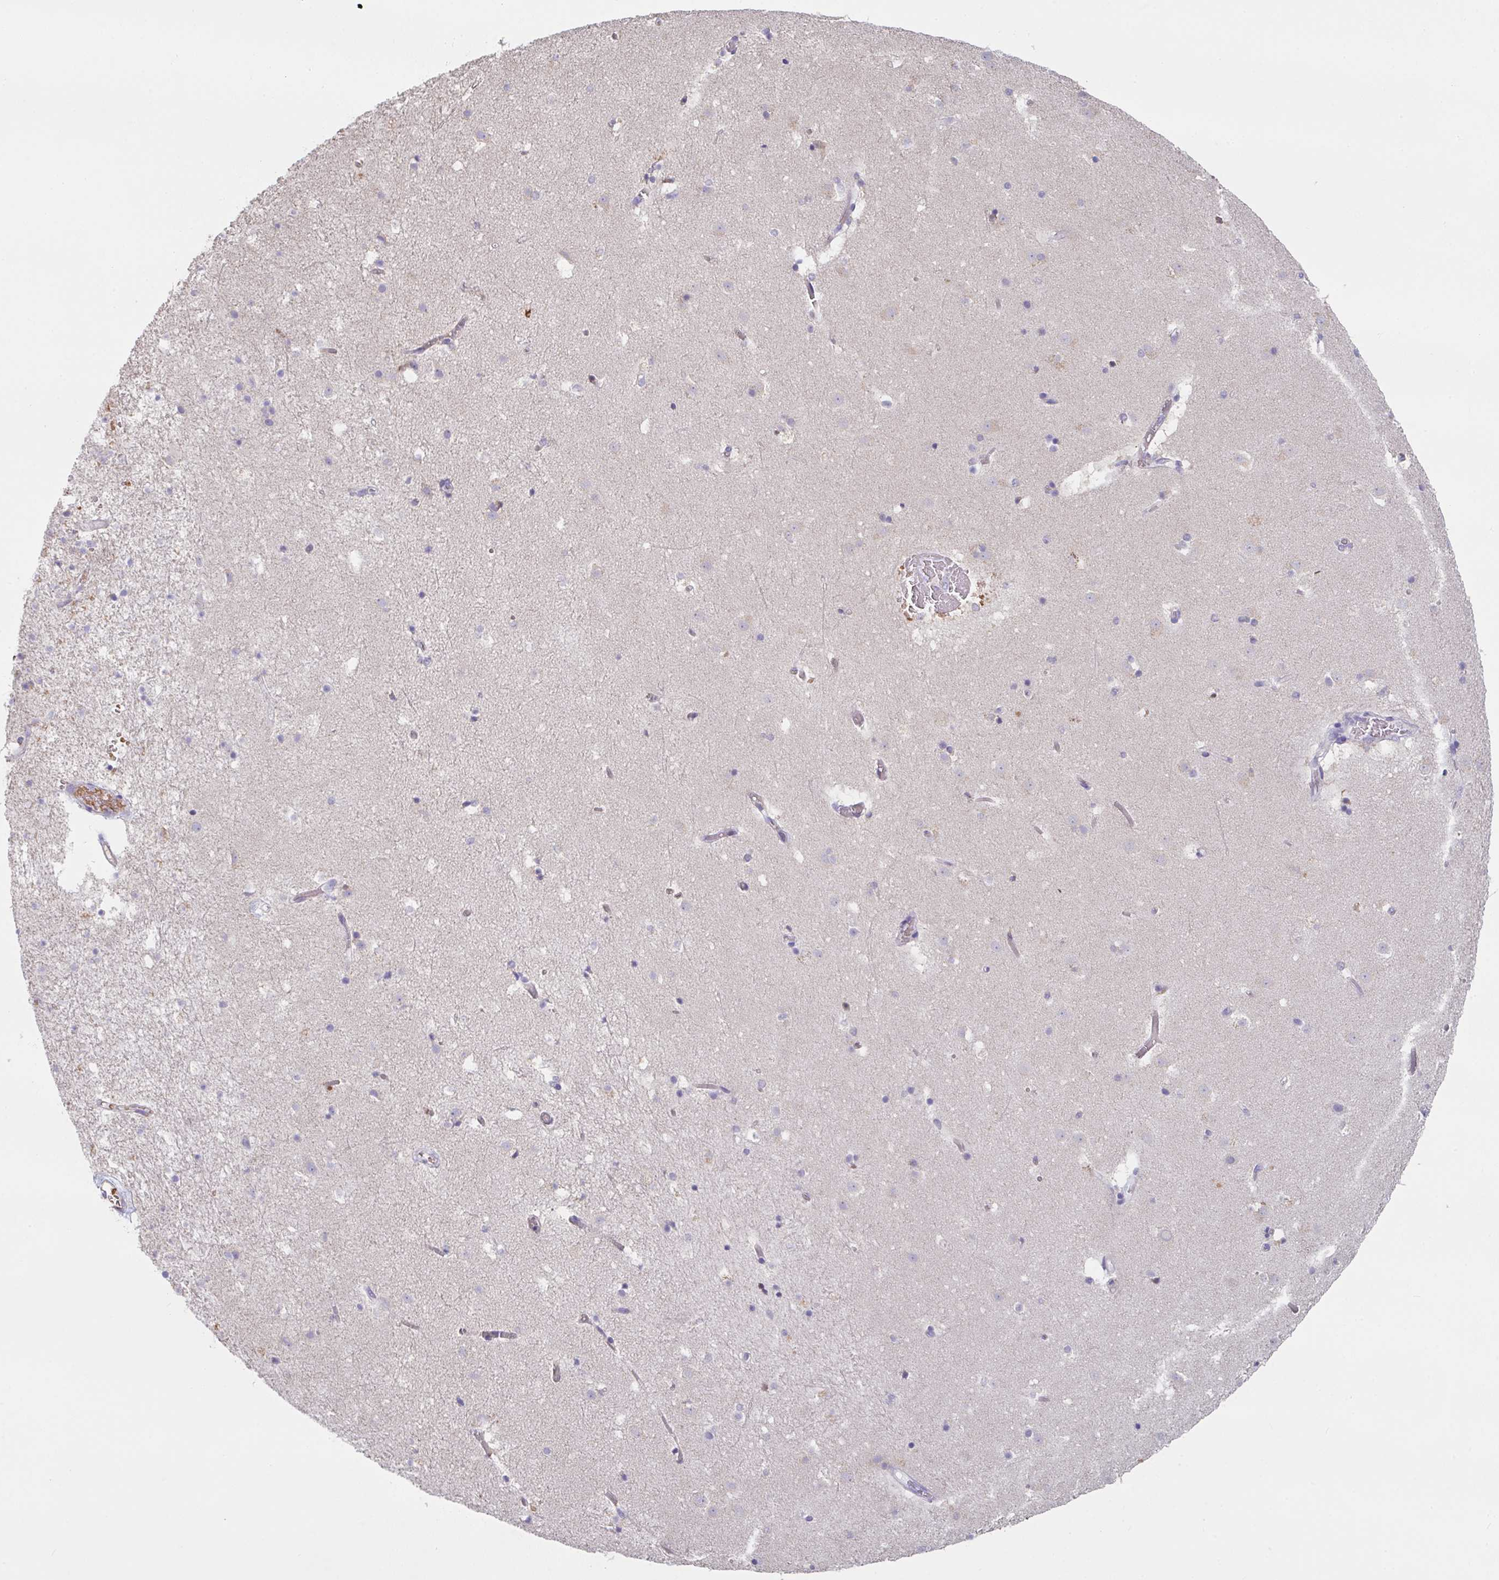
{"staining": {"intensity": "negative", "quantity": "none", "location": "none"}, "tissue": "caudate", "cell_type": "Glial cells", "image_type": "normal", "snomed": [{"axis": "morphology", "description": "Normal tissue, NOS"}, {"axis": "topography", "description": "Lateral ventricle wall"}], "caption": "Glial cells are negative for protein expression in unremarkable human caudate. (DAB immunohistochemistry with hematoxylin counter stain).", "gene": "TFAP2C", "patient": {"sex": "male", "age": 37}}